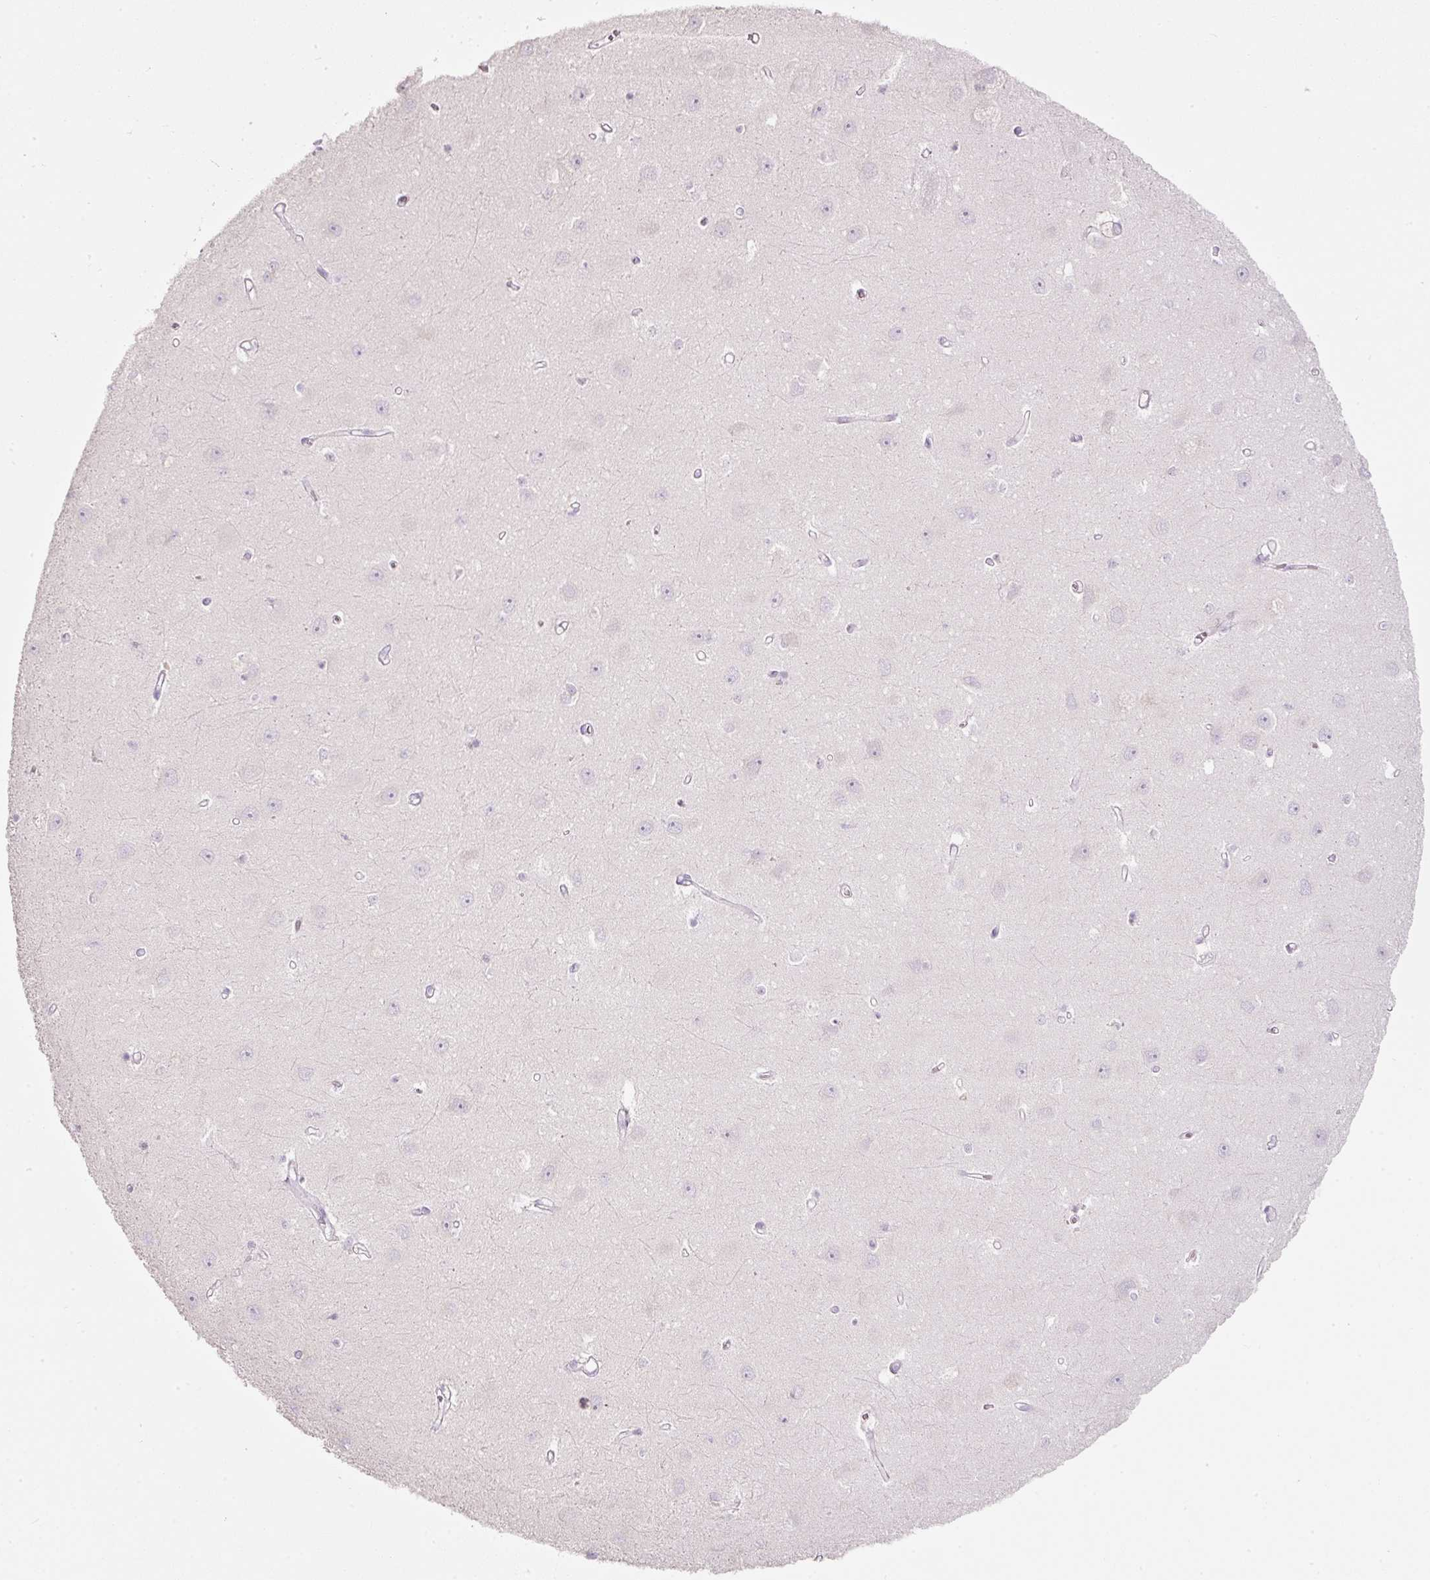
{"staining": {"intensity": "negative", "quantity": "none", "location": "none"}, "tissue": "hippocampus", "cell_type": "Glial cells", "image_type": "normal", "snomed": [{"axis": "morphology", "description": "Normal tissue, NOS"}, {"axis": "topography", "description": "Hippocampus"}], "caption": "Photomicrograph shows no significant protein staining in glial cells of normal hippocampus.", "gene": "PDXDC1", "patient": {"sex": "female", "age": 64}}